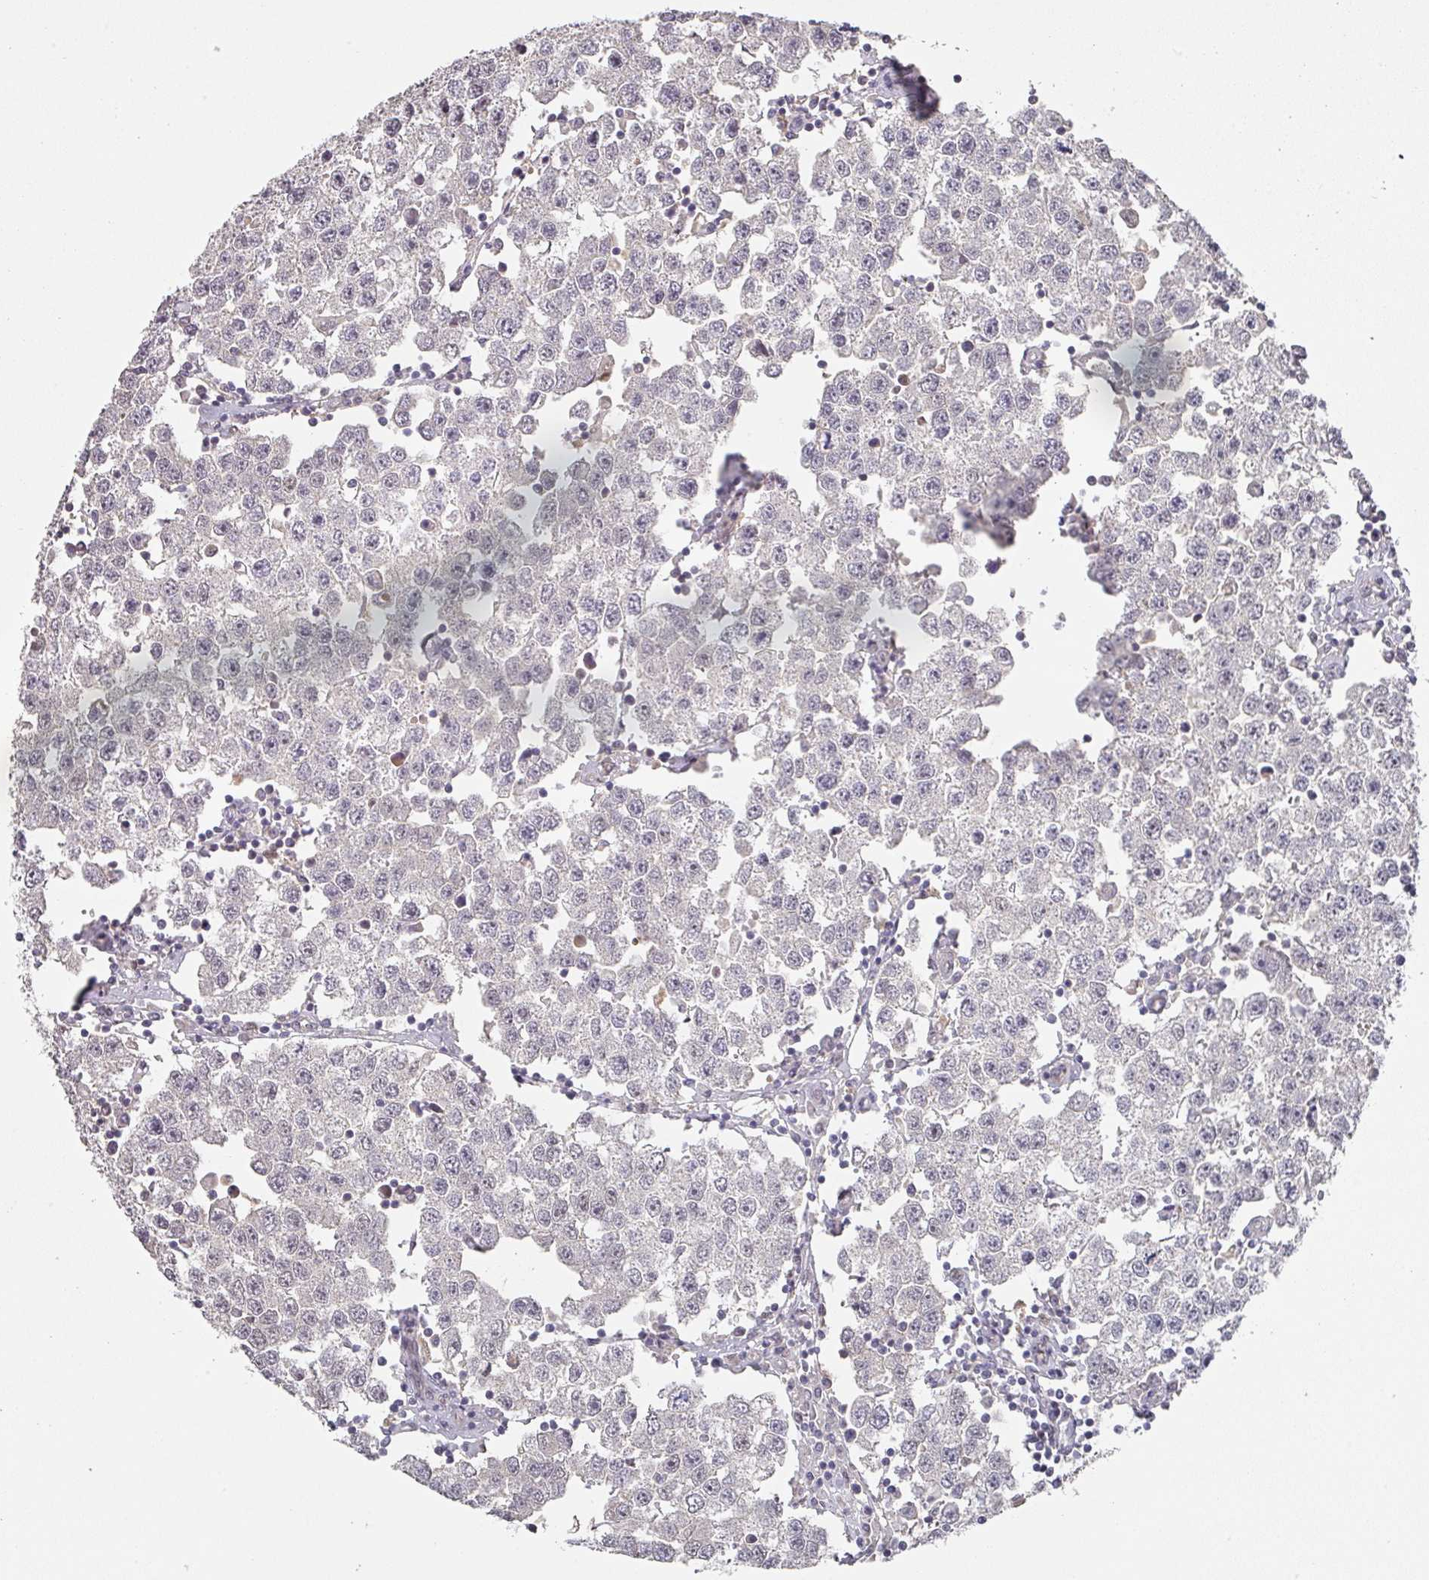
{"staining": {"intensity": "negative", "quantity": "none", "location": "none"}, "tissue": "testis cancer", "cell_type": "Tumor cells", "image_type": "cancer", "snomed": [{"axis": "morphology", "description": "Seminoma, NOS"}, {"axis": "topography", "description": "Testis"}], "caption": "Tumor cells are negative for protein expression in human seminoma (testis).", "gene": "FOXN4", "patient": {"sex": "male", "age": 34}}